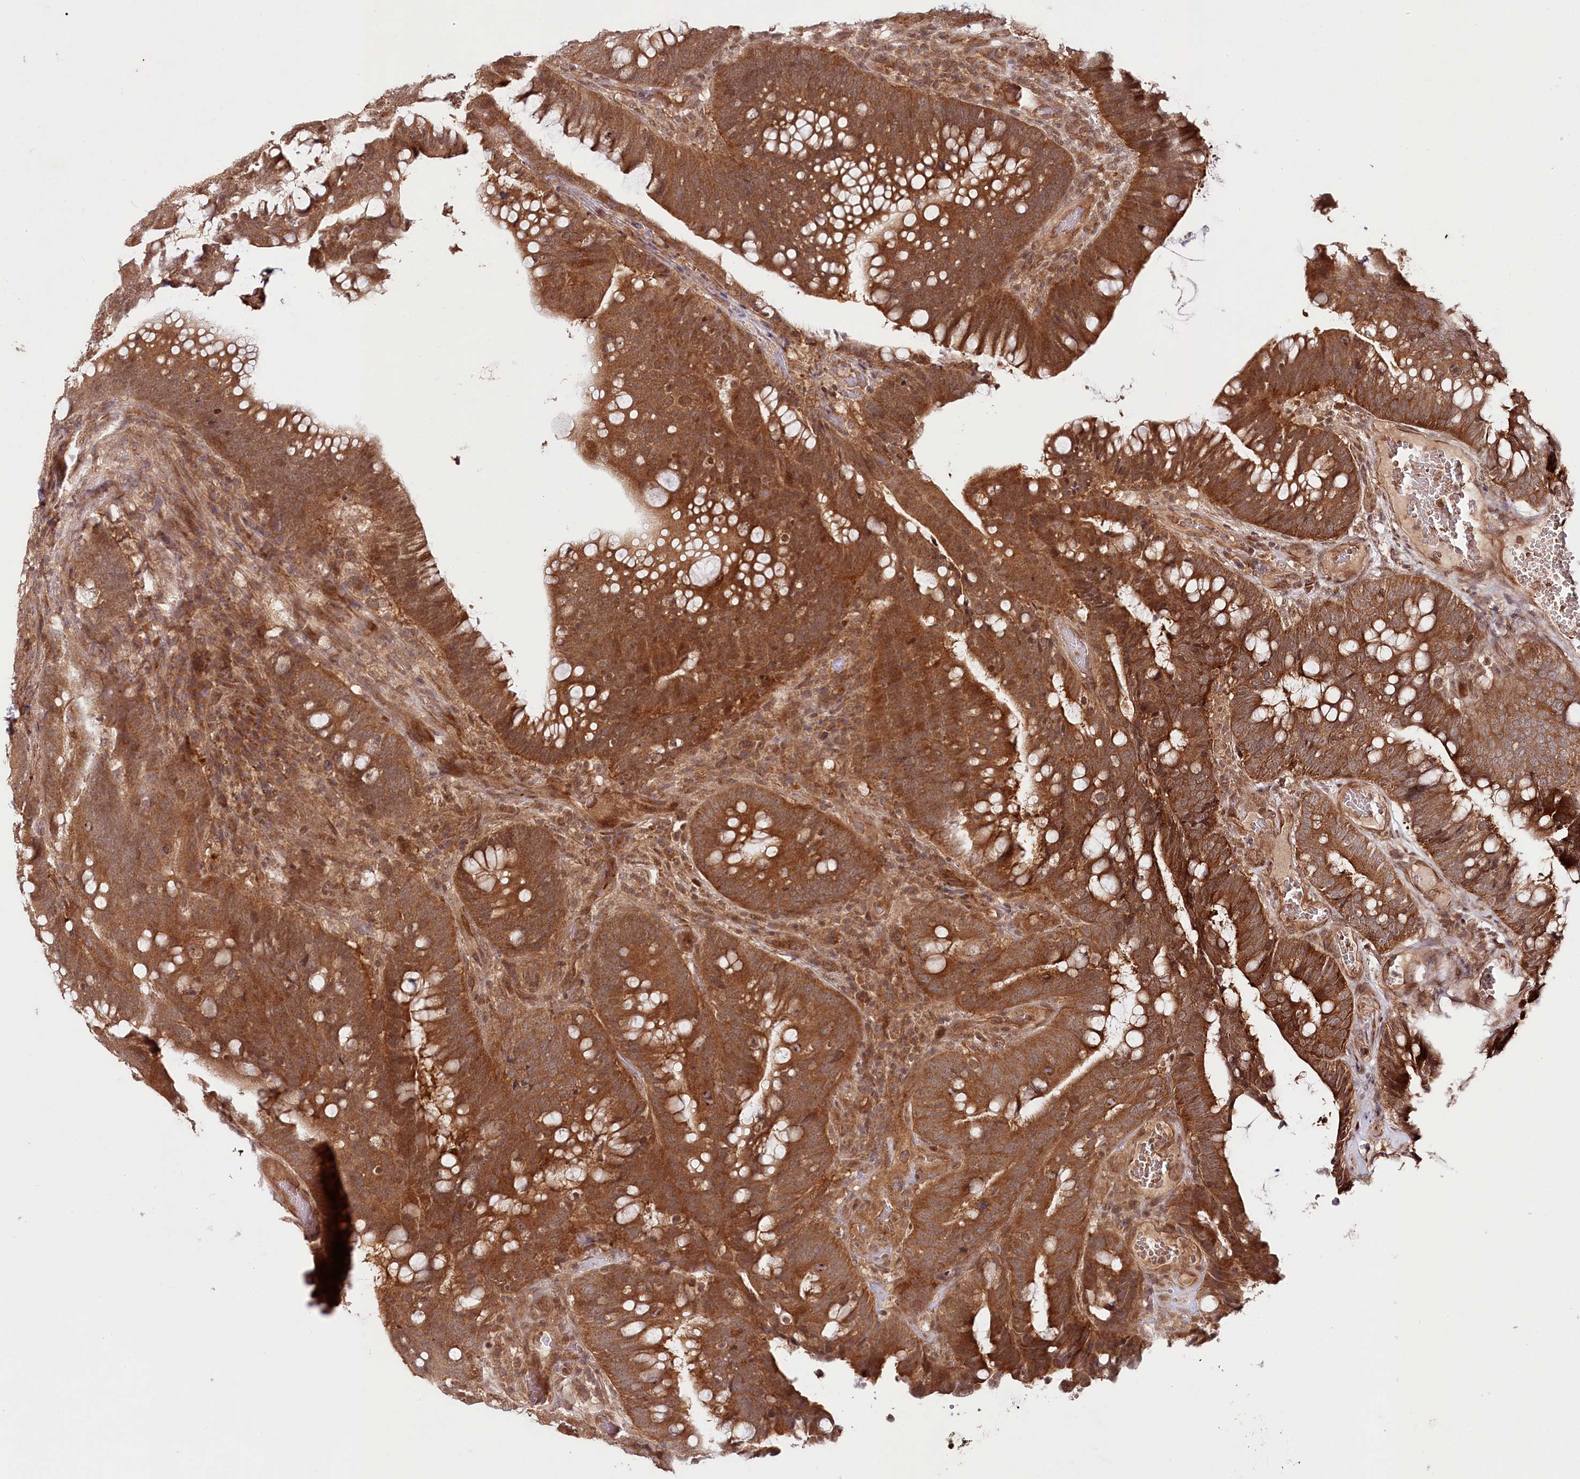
{"staining": {"intensity": "strong", "quantity": ">75%", "location": "cytoplasmic/membranous"}, "tissue": "colorectal cancer", "cell_type": "Tumor cells", "image_type": "cancer", "snomed": [{"axis": "morphology", "description": "Adenocarcinoma, NOS"}, {"axis": "topography", "description": "Colon"}], "caption": "Protein expression analysis of human colorectal adenocarcinoma reveals strong cytoplasmic/membranous staining in approximately >75% of tumor cells.", "gene": "CCDC65", "patient": {"sex": "female", "age": 66}}